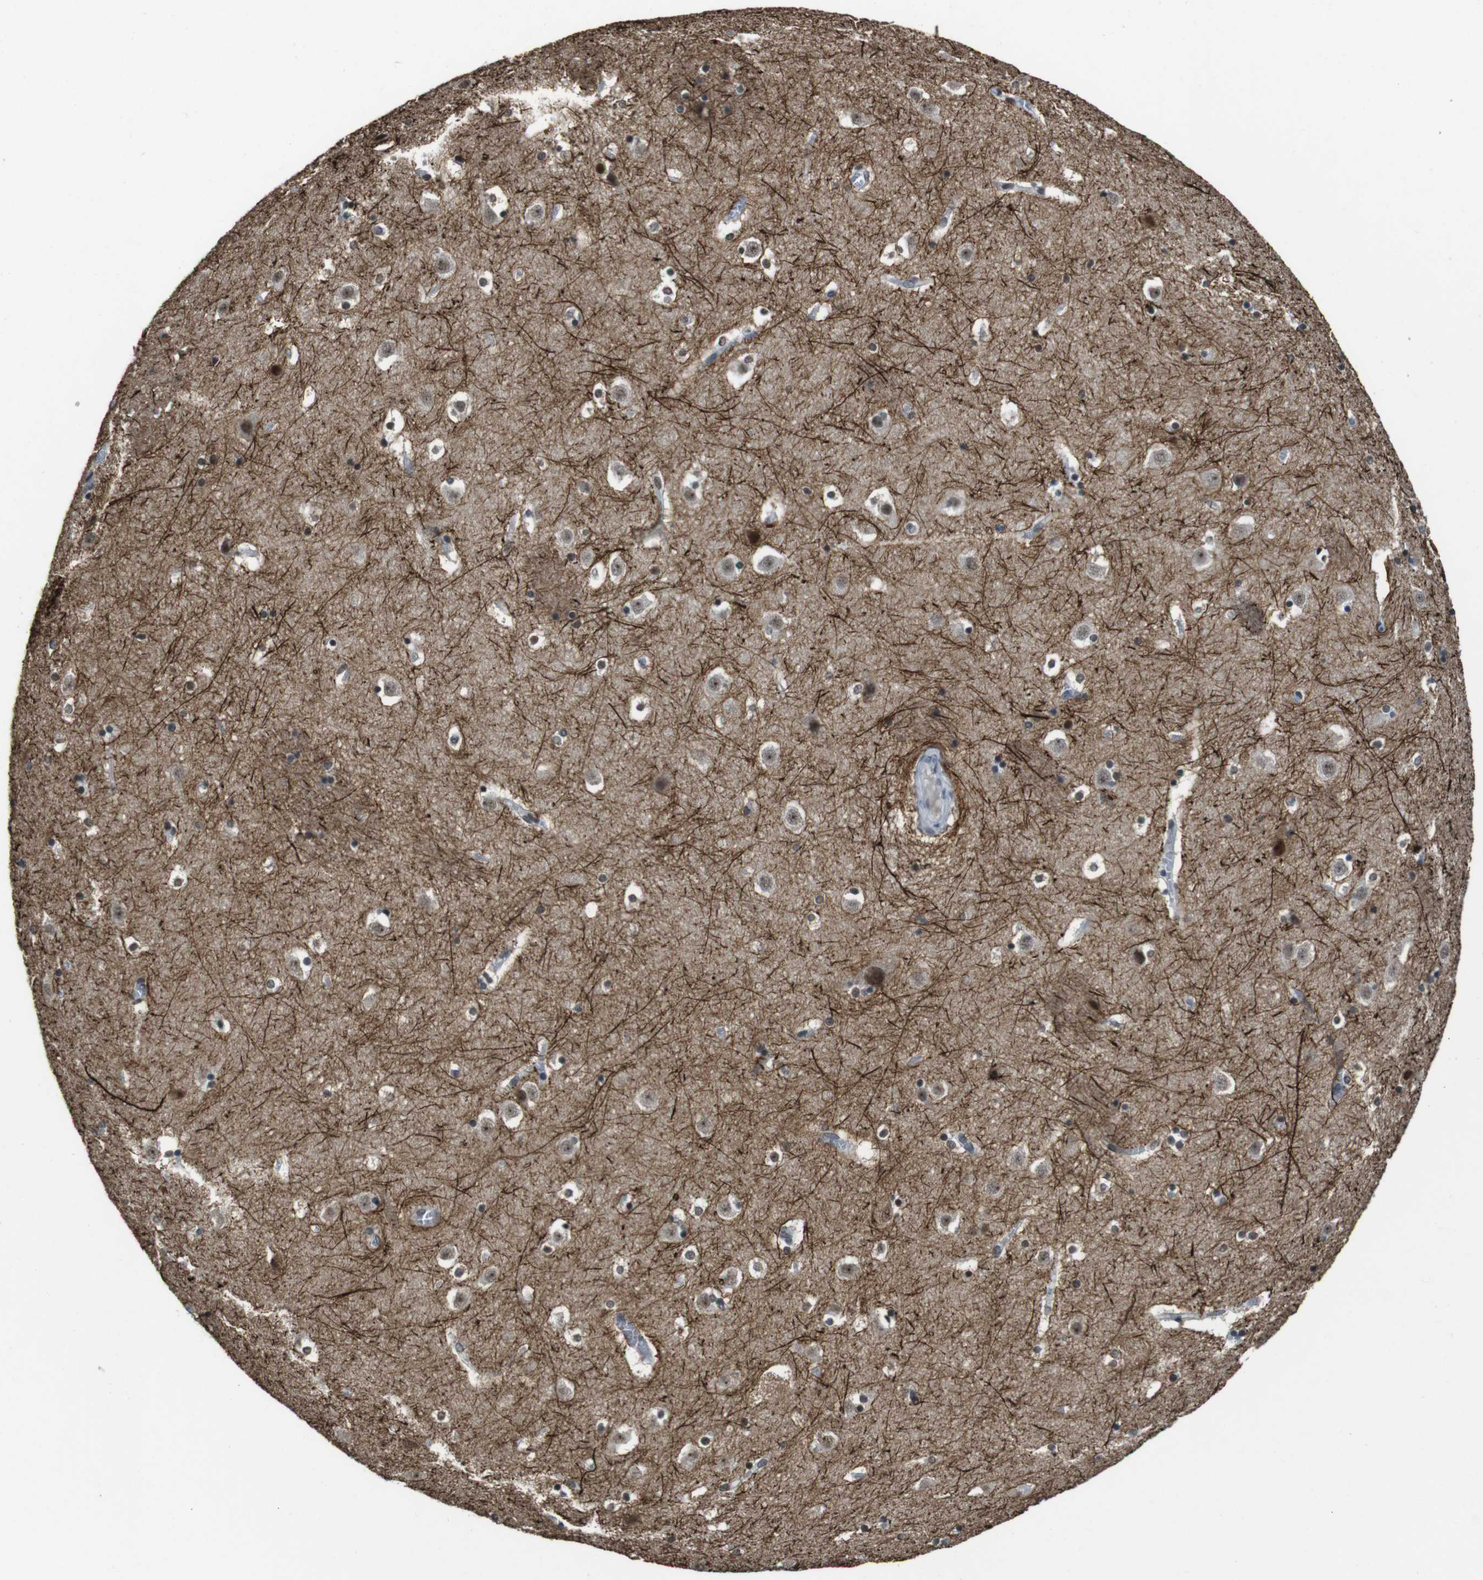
{"staining": {"intensity": "weak", "quantity": "<25%", "location": "nuclear"}, "tissue": "caudate", "cell_type": "Glial cells", "image_type": "normal", "snomed": [{"axis": "morphology", "description": "Normal tissue, NOS"}, {"axis": "topography", "description": "Lateral ventricle wall"}], "caption": "This is a image of immunohistochemistry staining of unremarkable caudate, which shows no expression in glial cells.", "gene": "CSNK2B", "patient": {"sex": "male", "age": 45}}